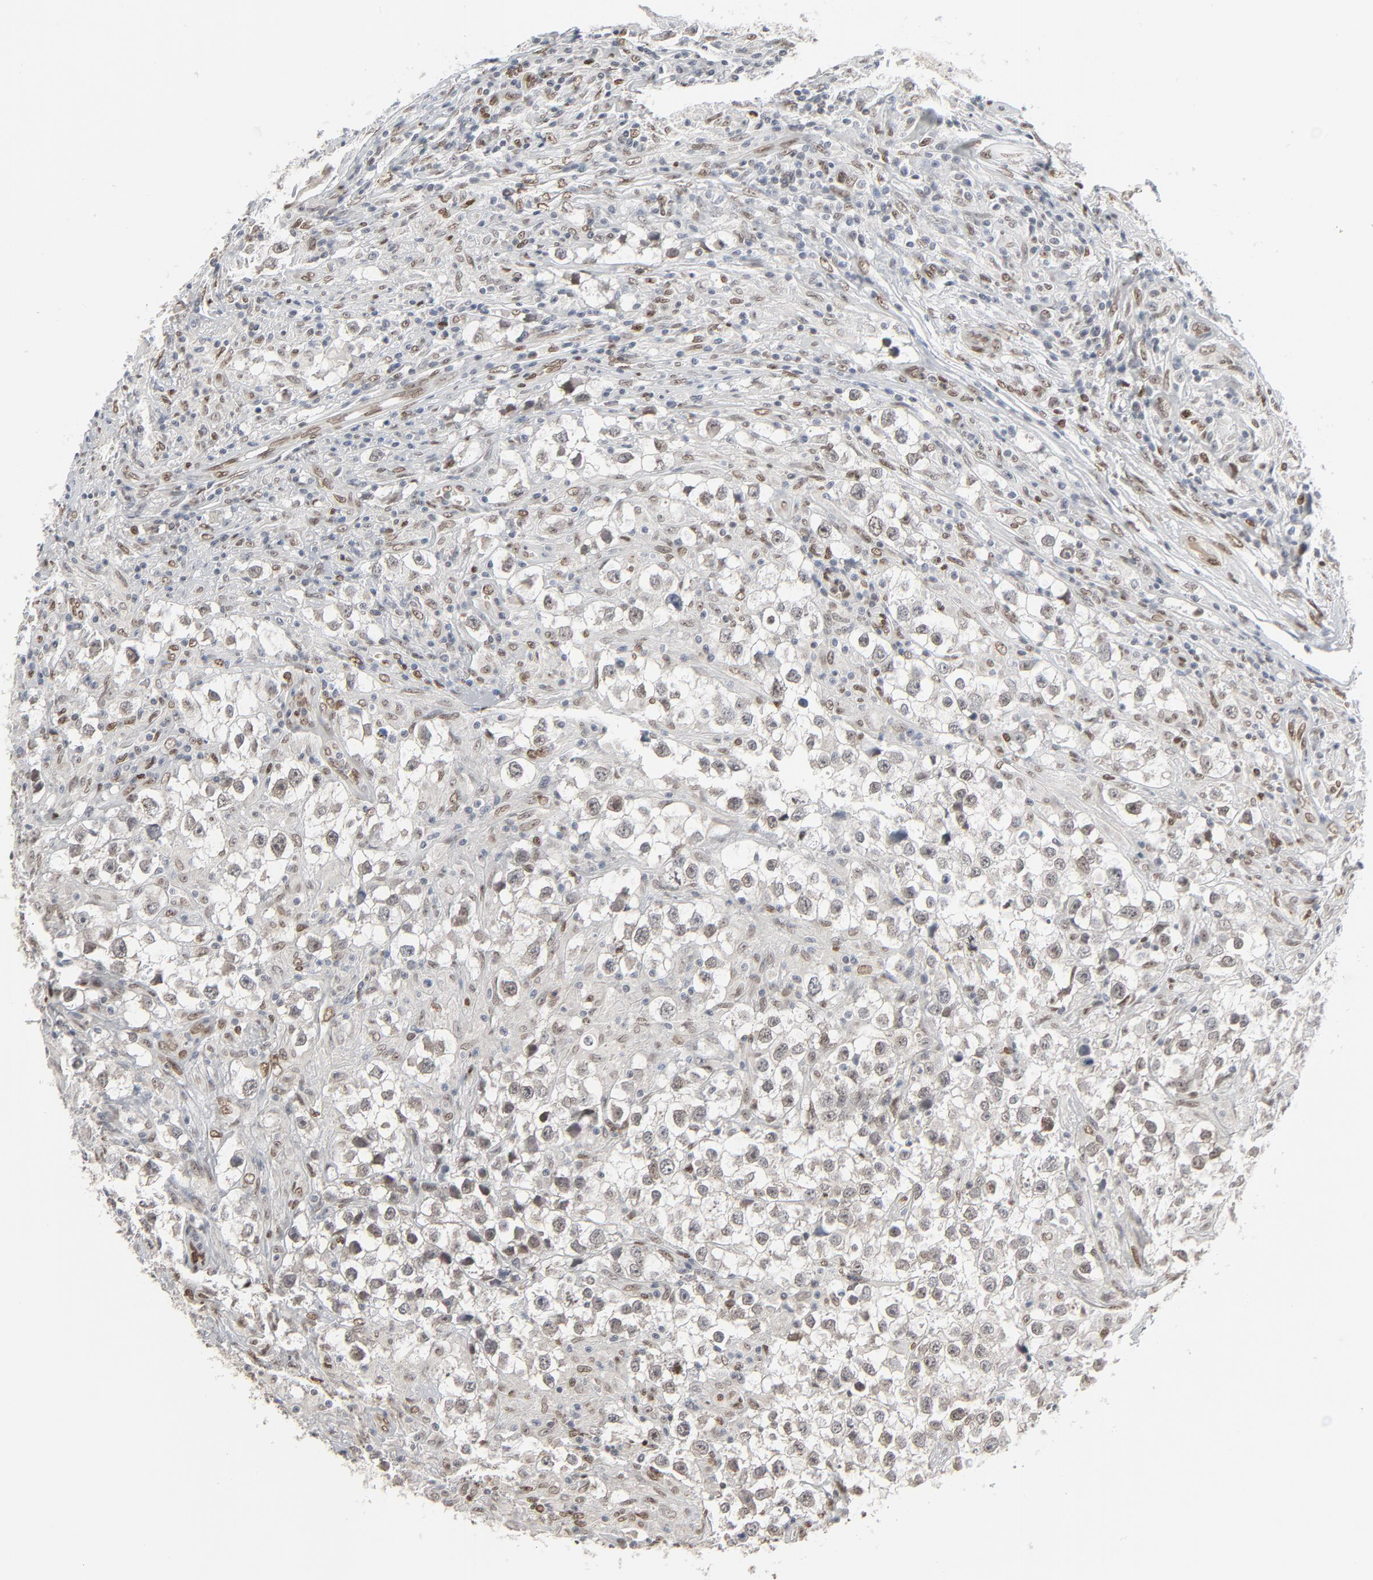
{"staining": {"intensity": "weak", "quantity": ">75%", "location": "nuclear"}, "tissue": "testis cancer", "cell_type": "Tumor cells", "image_type": "cancer", "snomed": [{"axis": "morphology", "description": "Seminoma, NOS"}, {"axis": "topography", "description": "Testis"}], "caption": "DAB immunohistochemical staining of human testis cancer (seminoma) displays weak nuclear protein expression in approximately >75% of tumor cells. Immunohistochemistry stains the protein of interest in brown and the nuclei are stained blue.", "gene": "CUX1", "patient": {"sex": "male", "age": 32}}